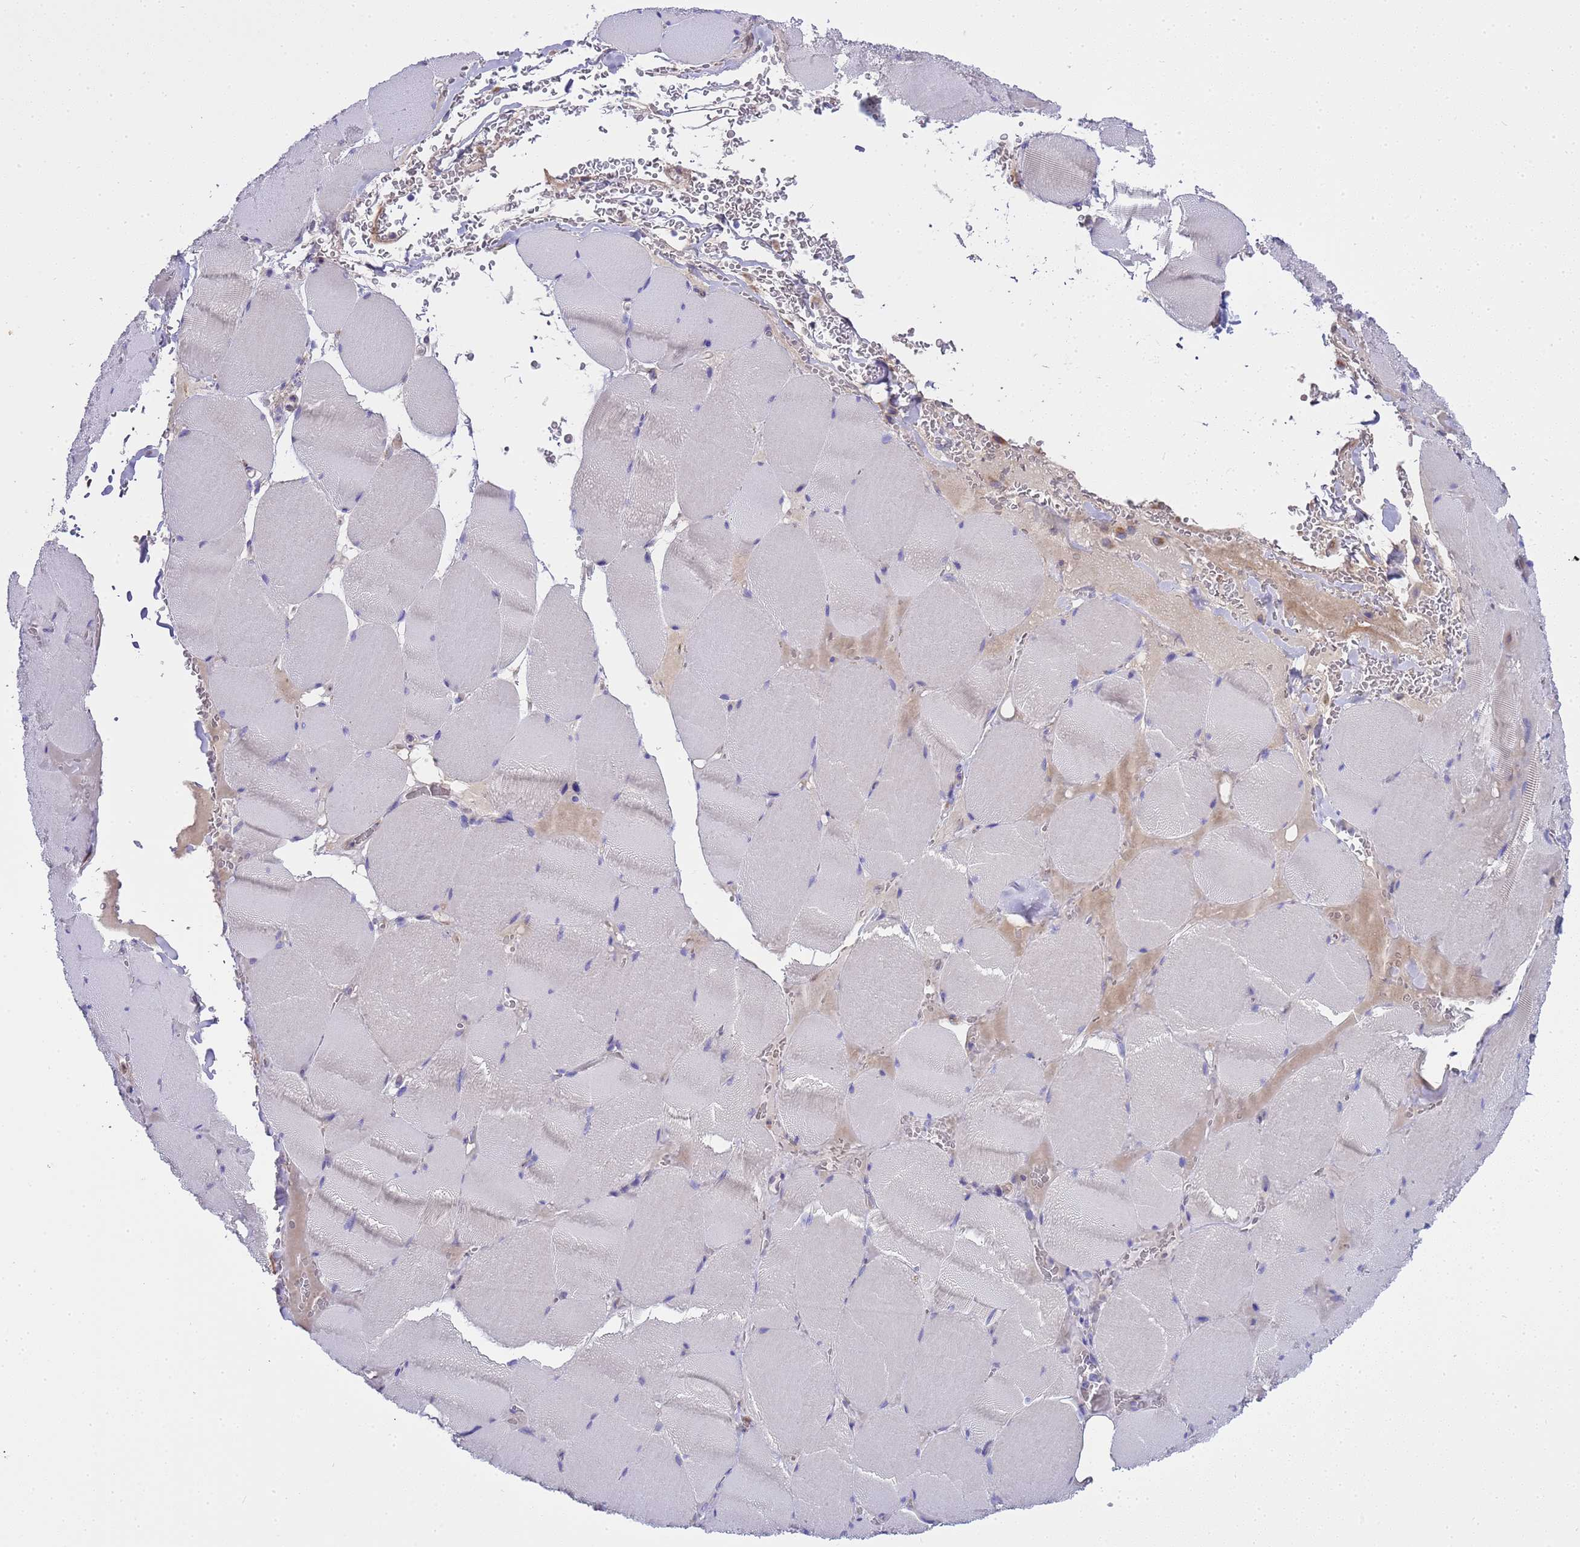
{"staining": {"intensity": "negative", "quantity": "none", "location": "none"}, "tissue": "skeletal muscle", "cell_type": "Myocytes", "image_type": "normal", "snomed": [{"axis": "morphology", "description": "Normal tissue, NOS"}, {"axis": "topography", "description": "Skeletal muscle"}, {"axis": "topography", "description": "Head-Neck"}], "caption": "IHC of benign skeletal muscle displays no staining in myocytes.", "gene": "RIPPLY2", "patient": {"sex": "male", "age": 66}}